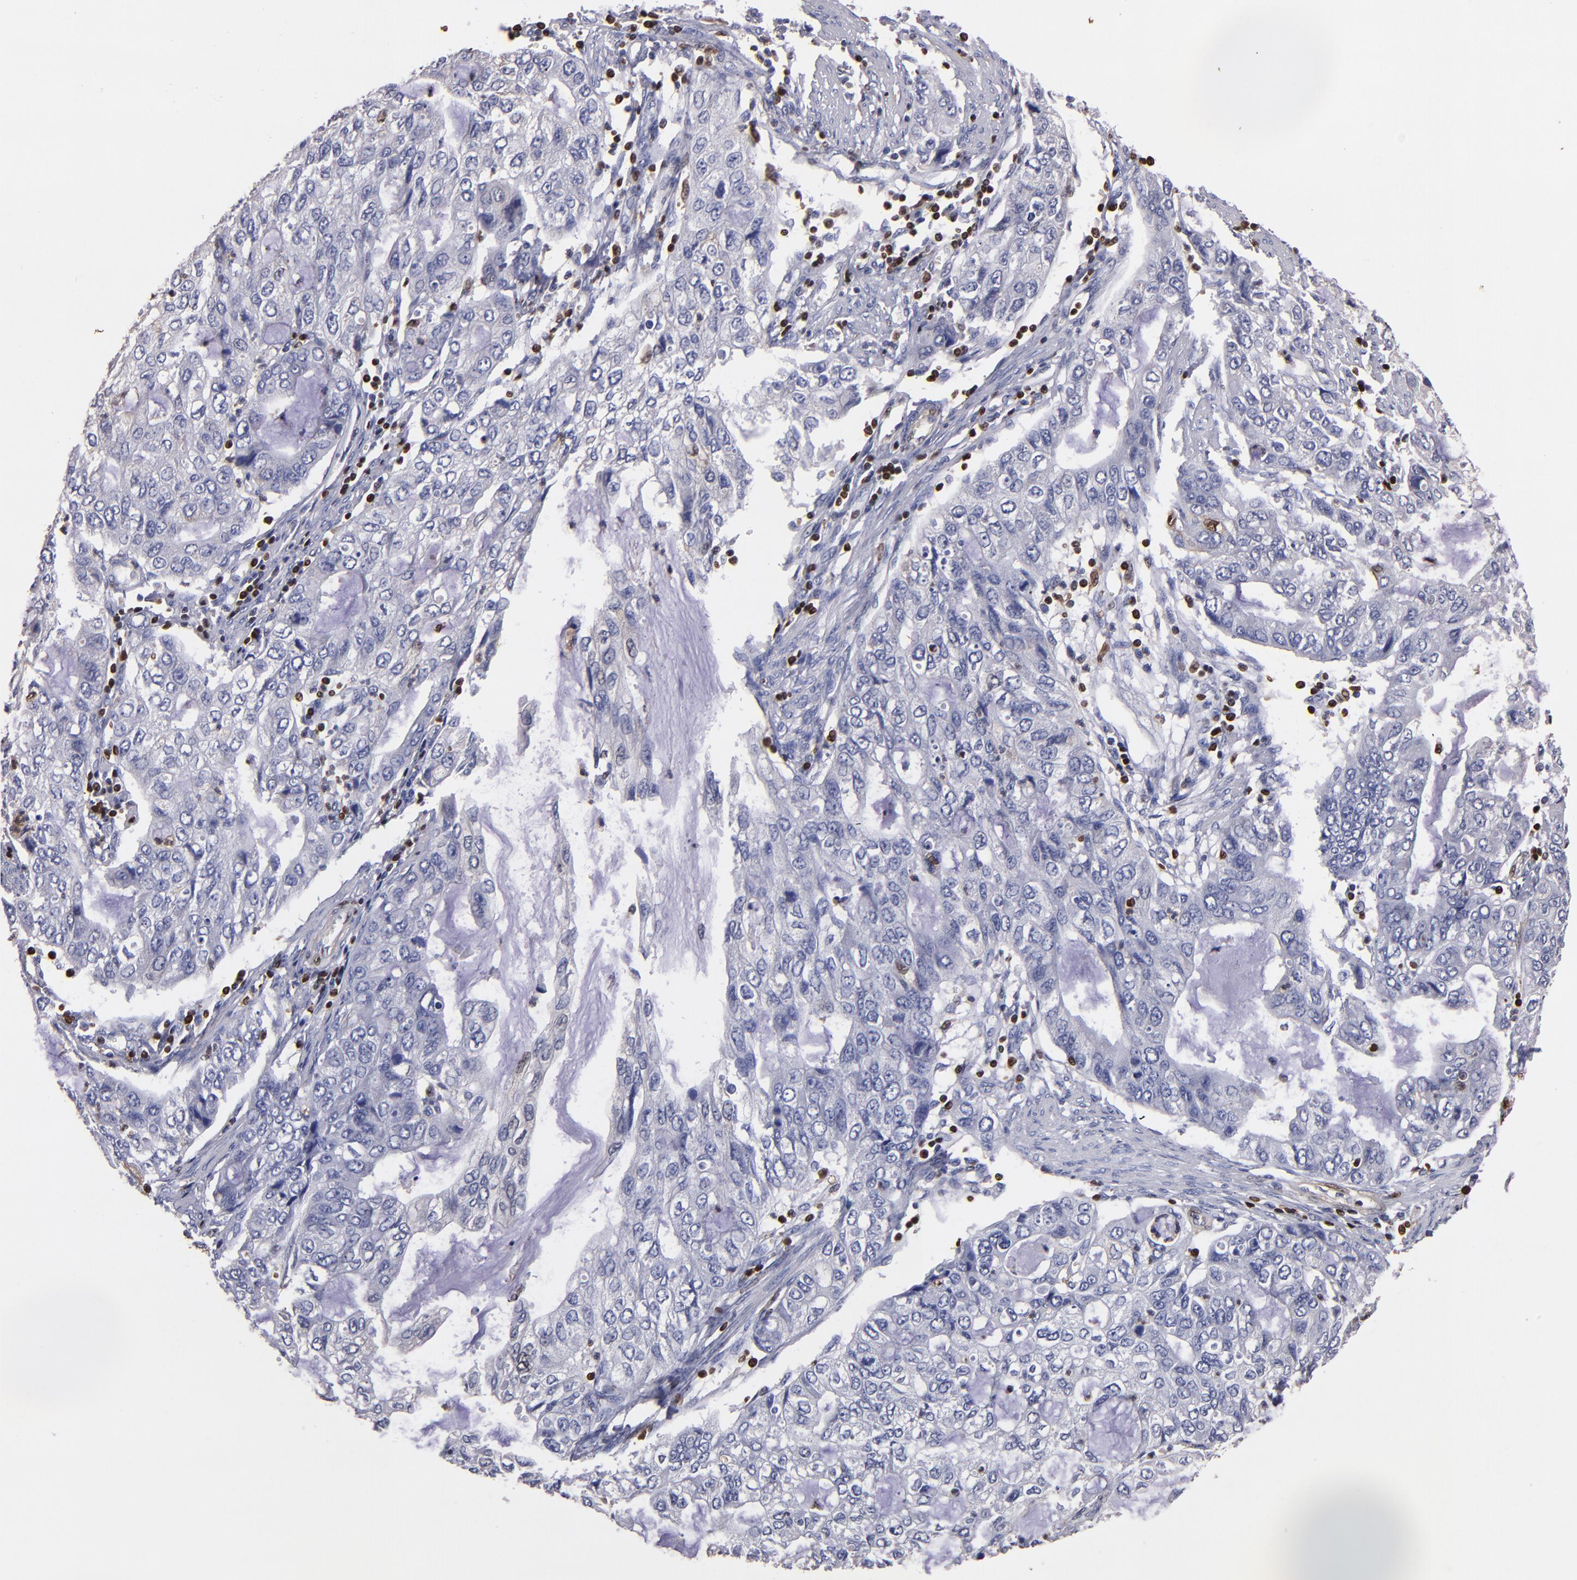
{"staining": {"intensity": "negative", "quantity": "none", "location": "none"}, "tissue": "stomach cancer", "cell_type": "Tumor cells", "image_type": "cancer", "snomed": [{"axis": "morphology", "description": "Adenocarcinoma, NOS"}, {"axis": "topography", "description": "Stomach, upper"}], "caption": "Photomicrograph shows no significant protein positivity in tumor cells of stomach cancer.", "gene": "S100A4", "patient": {"sex": "female", "age": 52}}